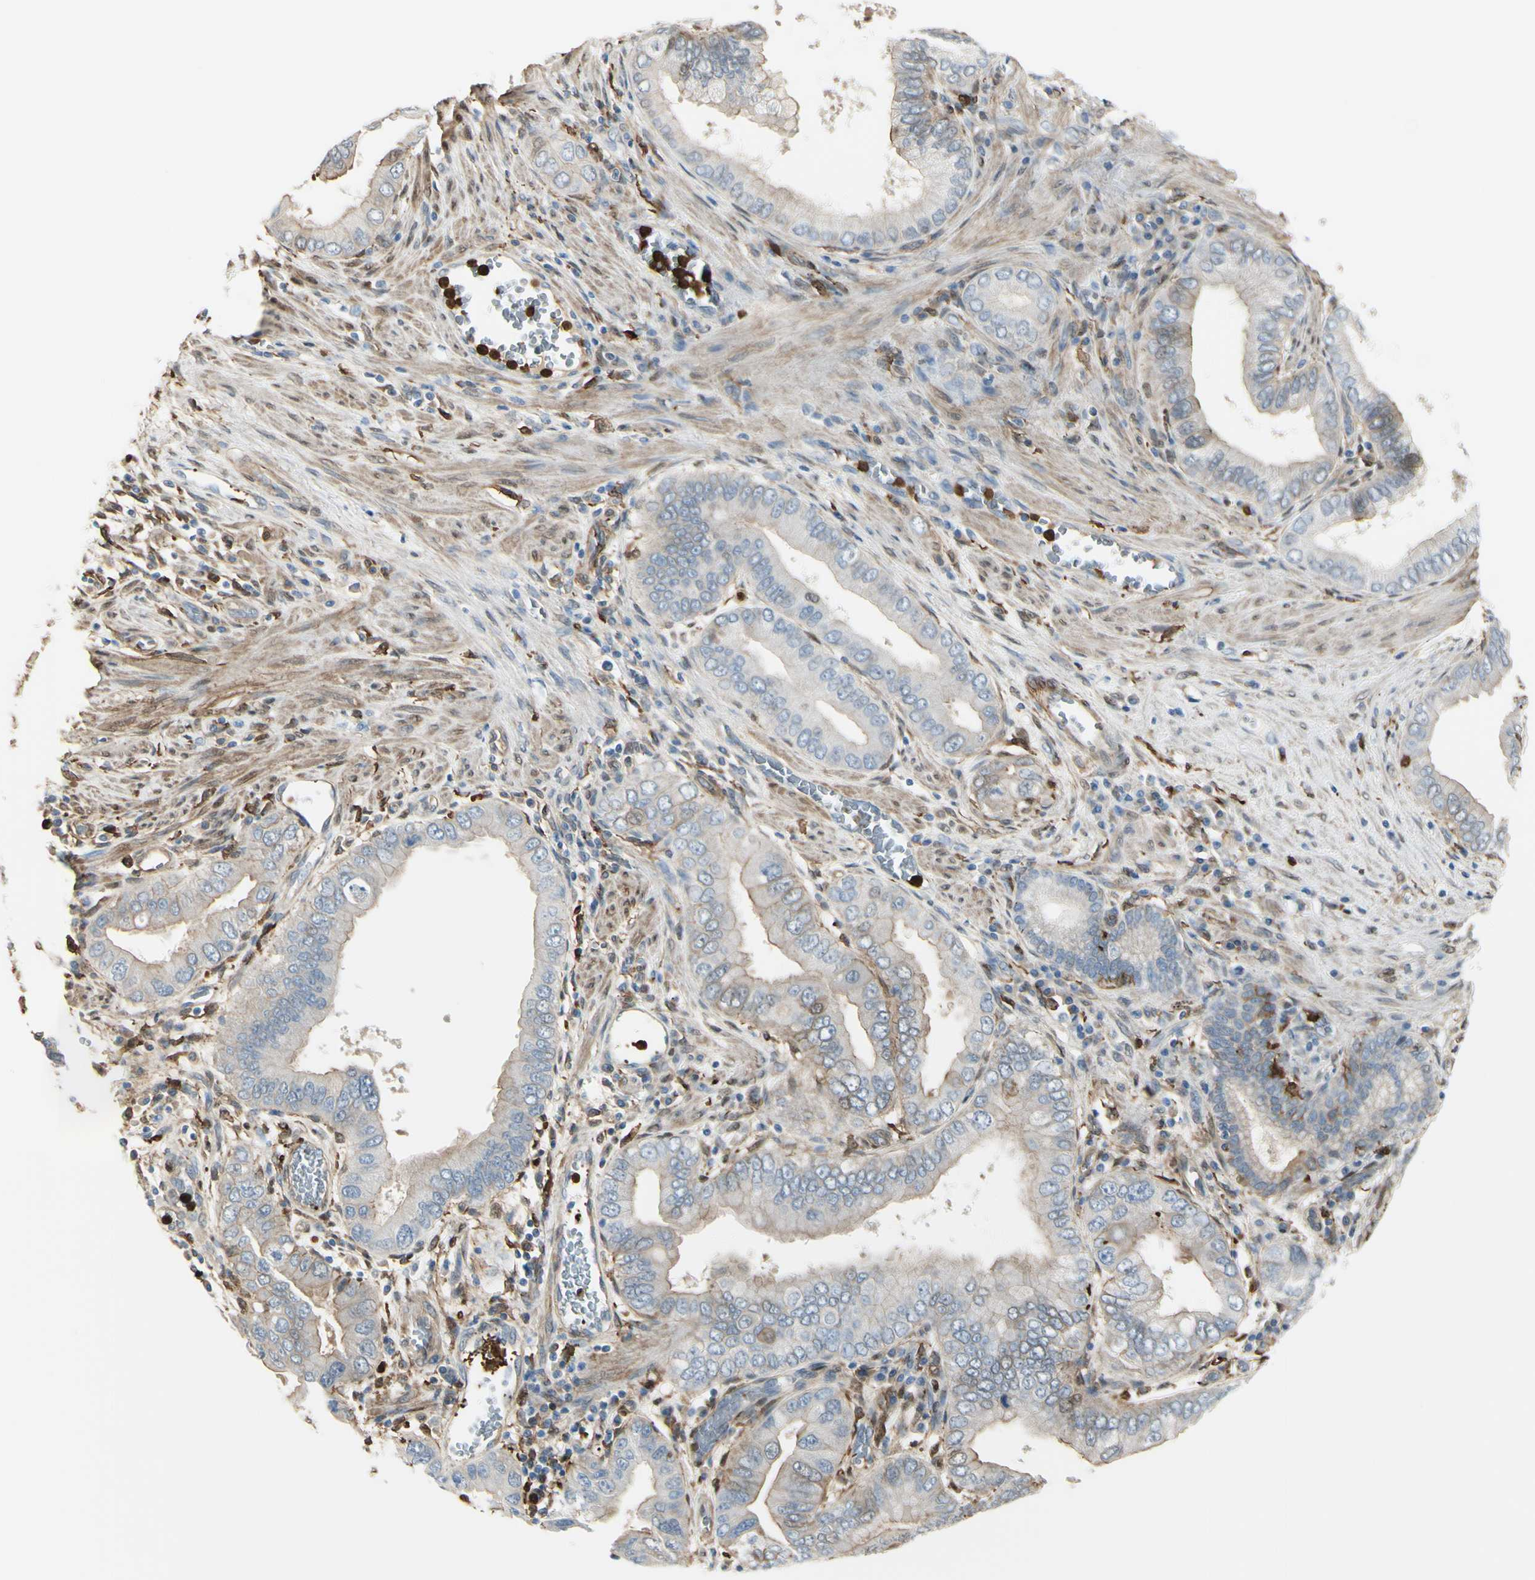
{"staining": {"intensity": "weak", "quantity": ">75%", "location": "cytoplasmic/membranous"}, "tissue": "pancreatic cancer", "cell_type": "Tumor cells", "image_type": "cancer", "snomed": [{"axis": "morphology", "description": "Normal tissue, NOS"}, {"axis": "topography", "description": "Lymph node"}], "caption": "An IHC image of tumor tissue is shown. Protein staining in brown labels weak cytoplasmic/membranous positivity in pancreatic cancer within tumor cells. (brown staining indicates protein expression, while blue staining denotes nuclei).", "gene": "GSN", "patient": {"sex": "male", "age": 50}}